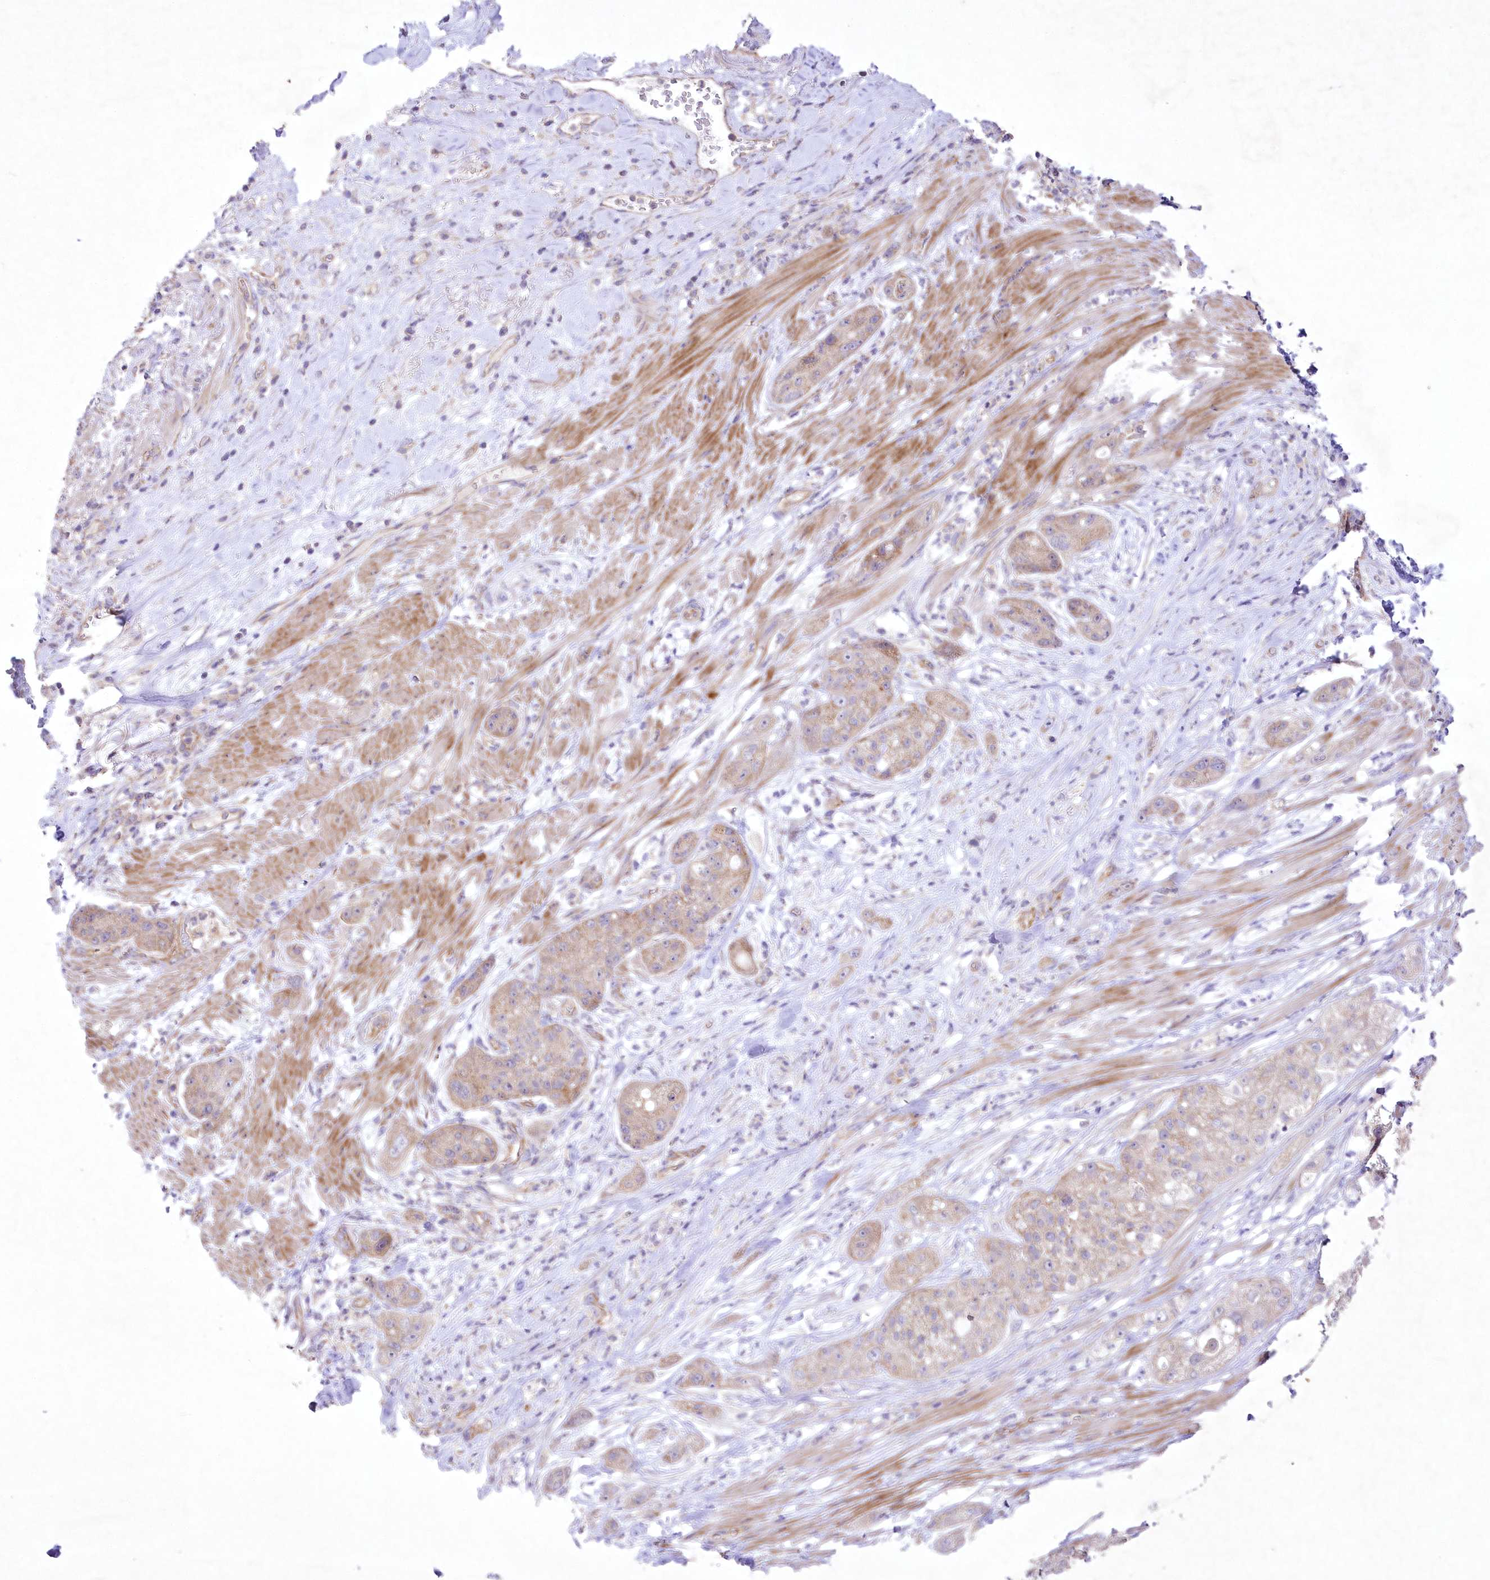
{"staining": {"intensity": "weak", "quantity": "25%-75%", "location": "cytoplasmic/membranous"}, "tissue": "pancreatic cancer", "cell_type": "Tumor cells", "image_type": "cancer", "snomed": [{"axis": "morphology", "description": "Adenocarcinoma, NOS"}, {"axis": "topography", "description": "Pancreas"}], "caption": "This photomicrograph demonstrates IHC staining of human pancreatic cancer, with low weak cytoplasmic/membranous staining in about 25%-75% of tumor cells.", "gene": "ITSN2", "patient": {"sex": "female", "age": 78}}